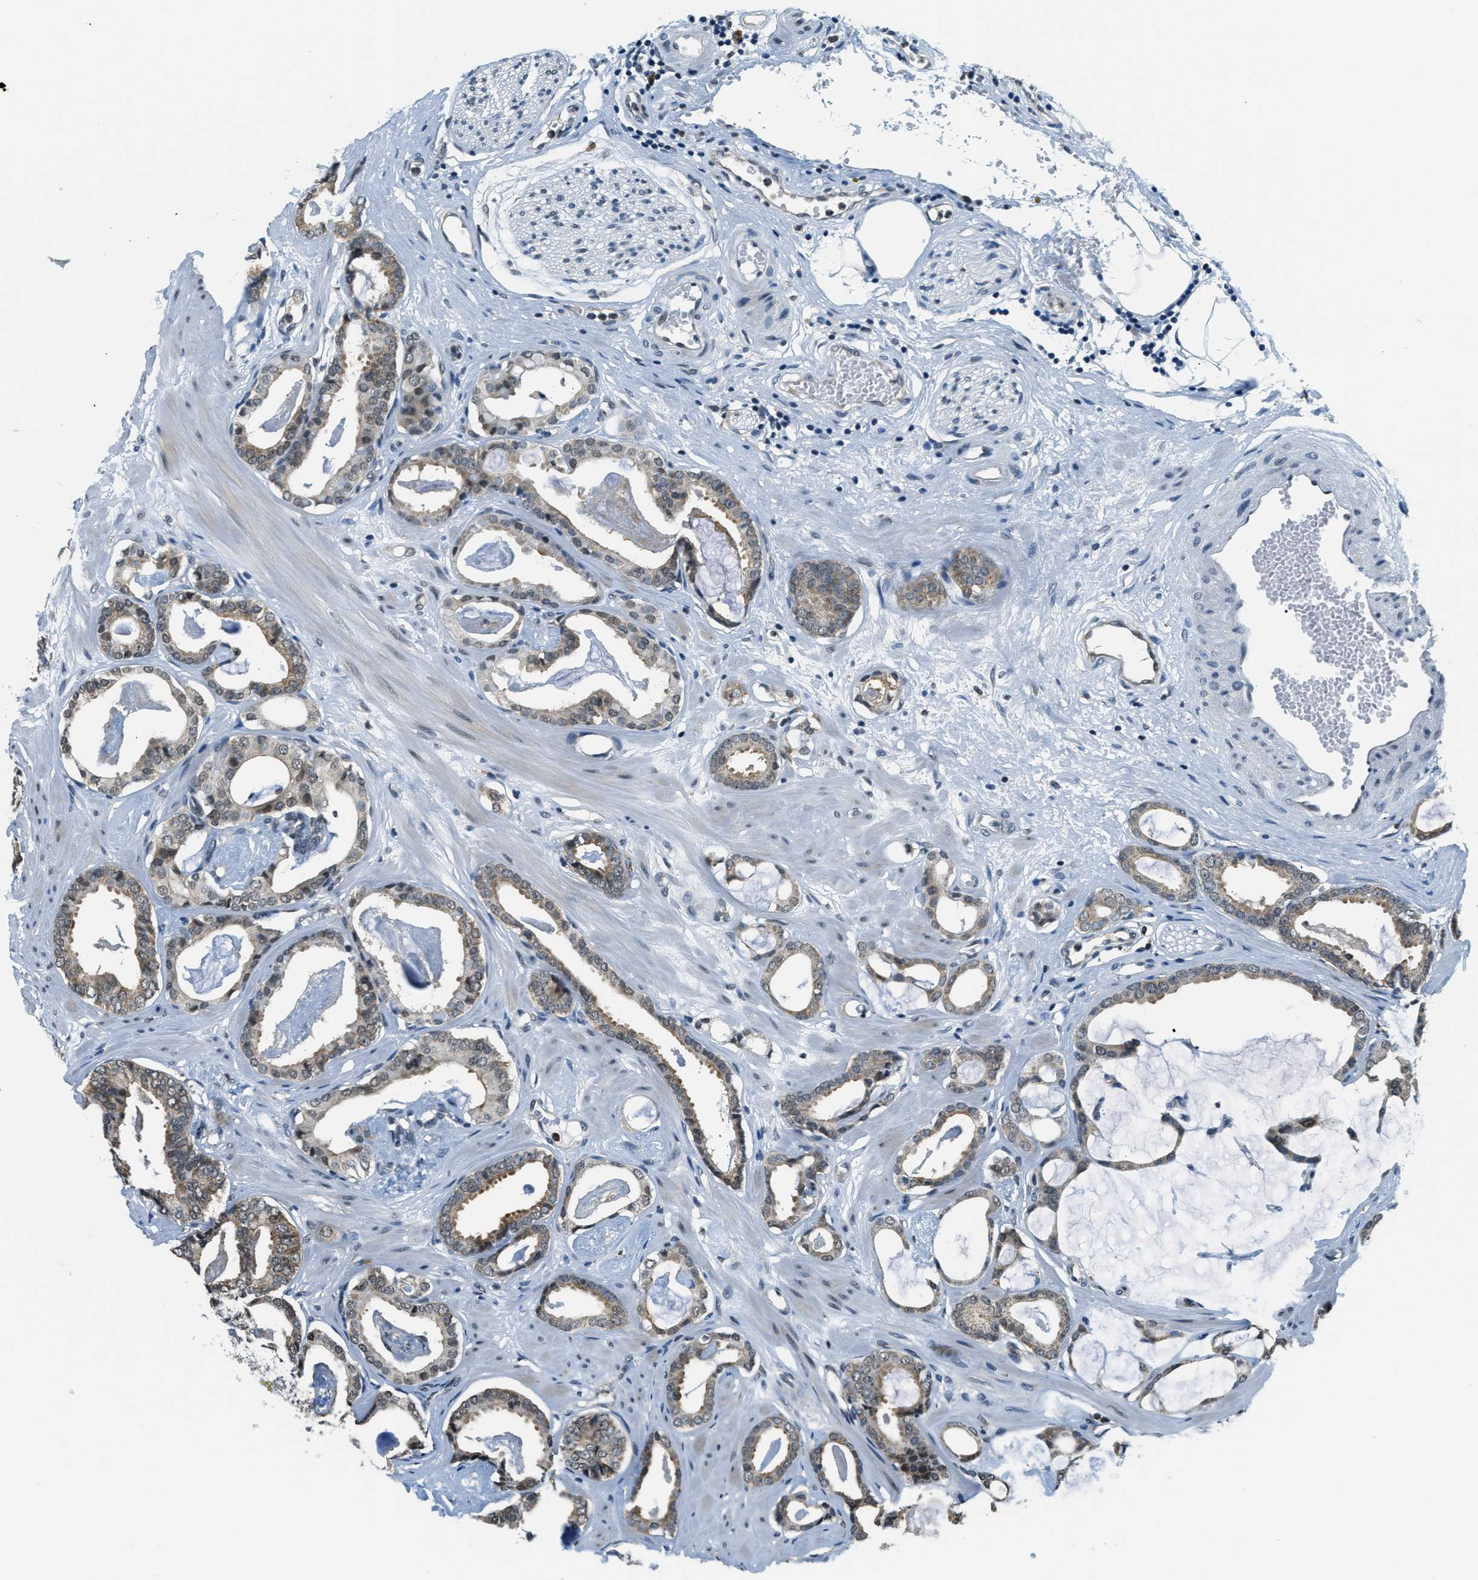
{"staining": {"intensity": "moderate", "quantity": ">75%", "location": "cytoplasmic/membranous"}, "tissue": "prostate cancer", "cell_type": "Tumor cells", "image_type": "cancer", "snomed": [{"axis": "morphology", "description": "Adenocarcinoma, Low grade"}, {"axis": "topography", "description": "Prostate"}], "caption": "Prostate low-grade adenocarcinoma was stained to show a protein in brown. There is medium levels of moderate cytoplasmic/membranous positivity in approximately >75% of tumor cells.", "gene": "RAB11FIP1", "patient": {"sex": "male", "age": 53}}